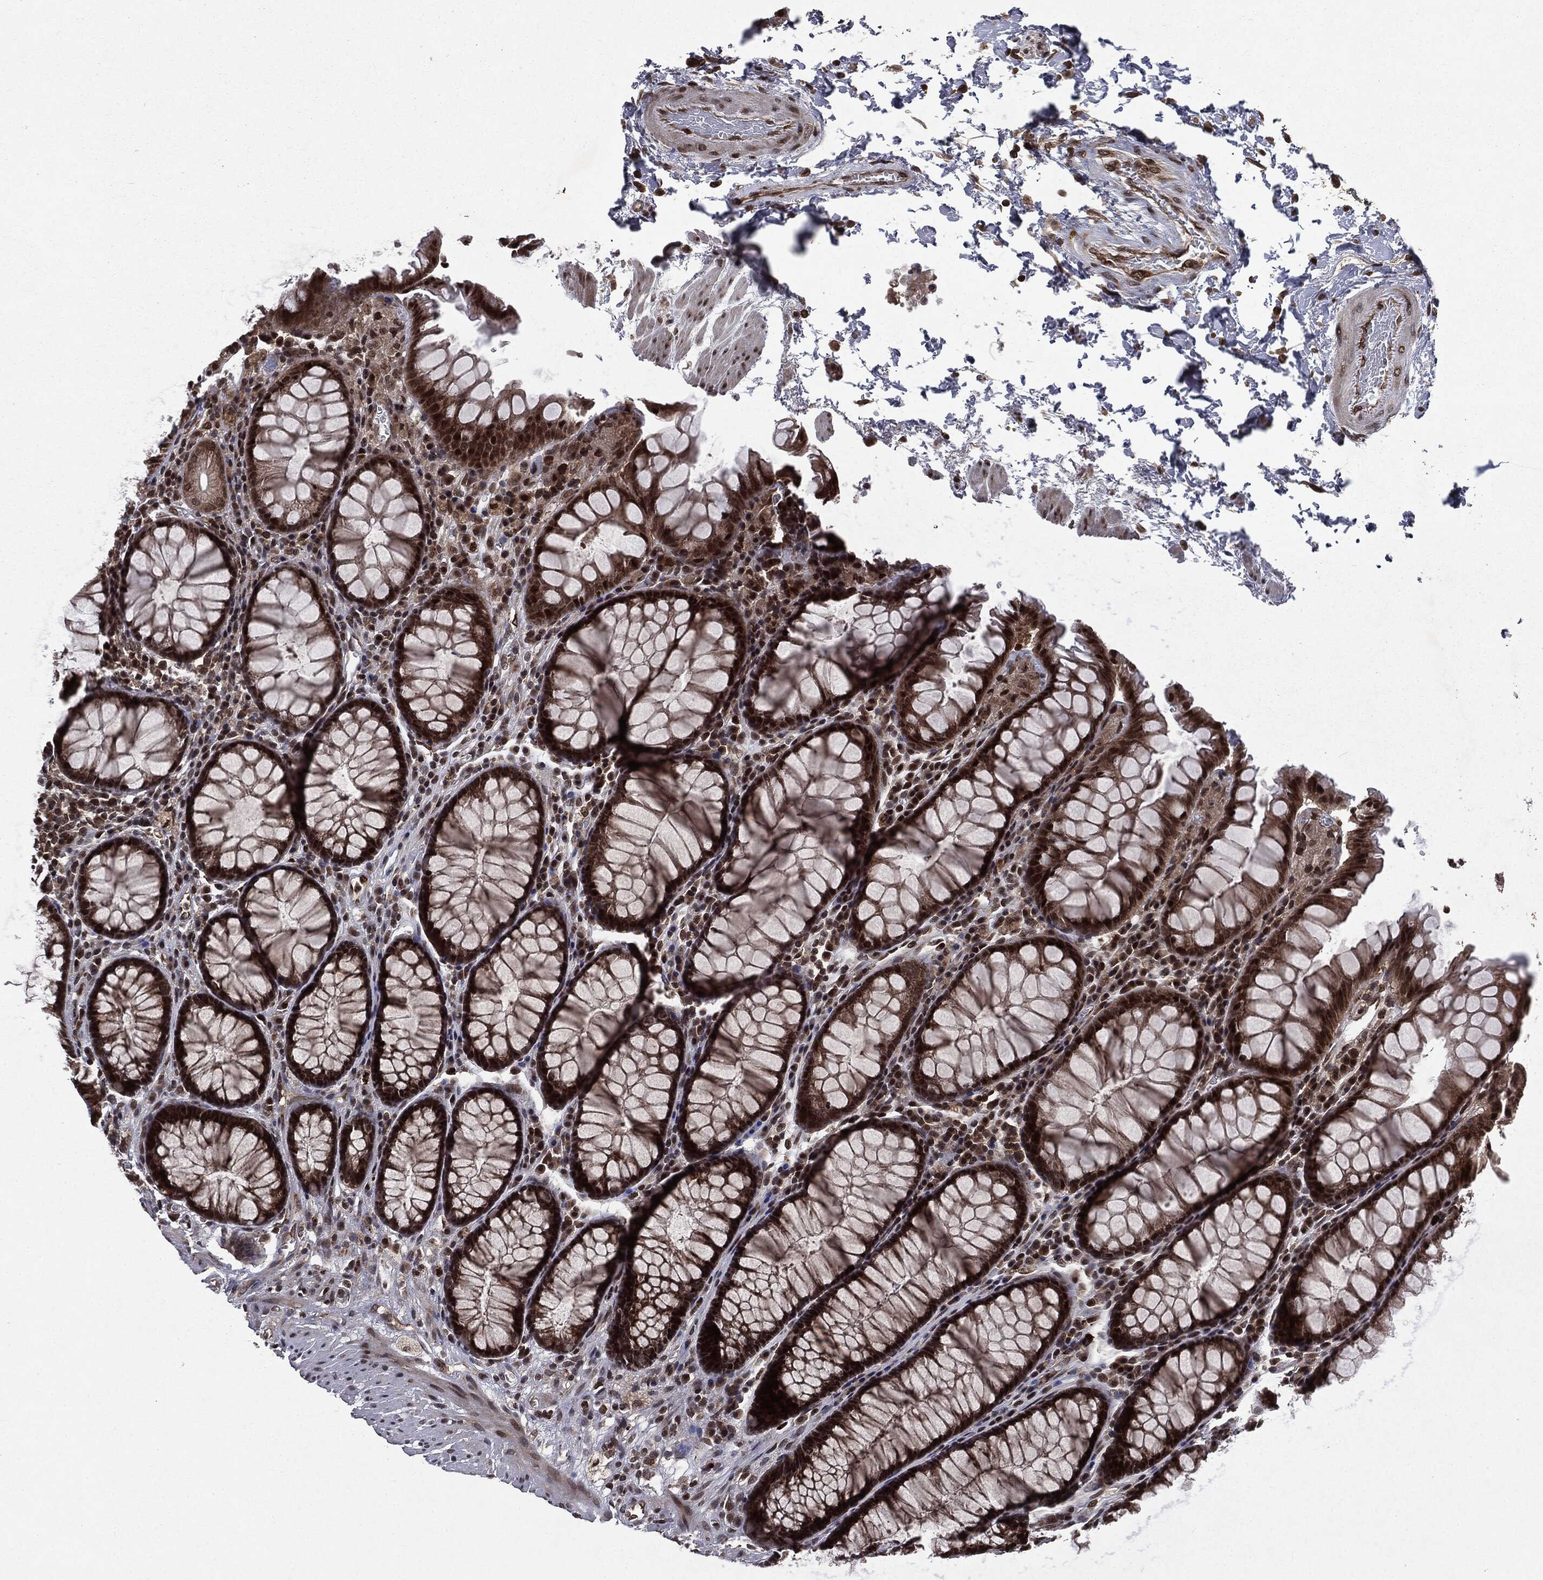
{"staining": {"intensity": "strong", "quantity": ">75%", "location": "cytoplasmic/membranous,nuclear"}, "tissue": "rectum", "cell_type": "Glandular cells", "image_type": "normal", "snomed": [{"axis": "morphology", "description": "Normal tissue, NOS"}, {"axis": "topography", "description": "Rectum"}], "caption": "Approximately >75% of glandular cells in benign rectum exhibit strong cytoplasmic/membranous,nuclear protein staining as visualized by brown immunohistochemical staining.", "gene": "STAU2", "patient": {"sex": "female", "age": 68}}